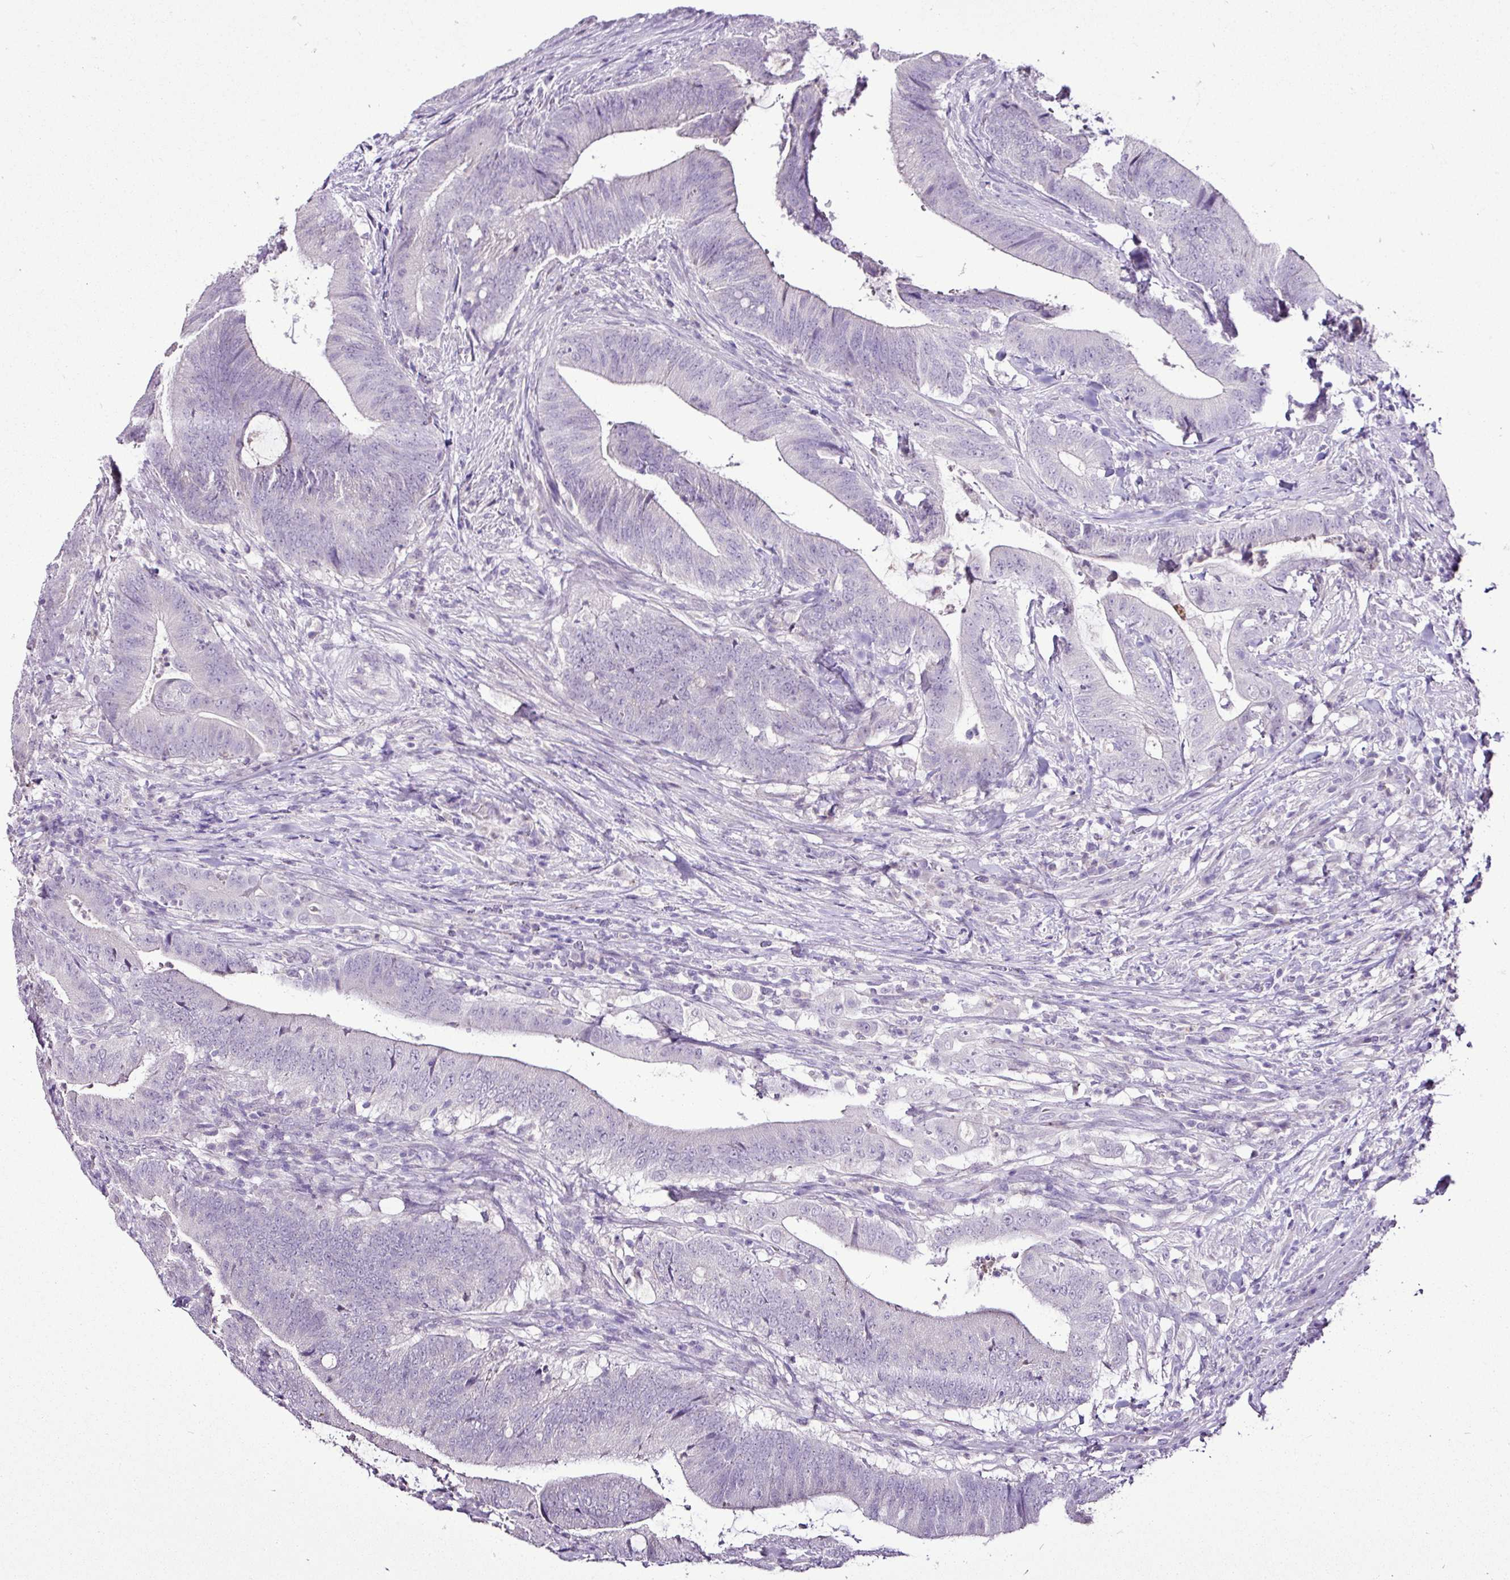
{"staining": {"intensity": "negative", "quantity": "none", "location": "none"}, "tissue": "colorectal cancer", "cell_type": "Tumor cells", "image_type": "cancer", "snomed": [{"axis": "morphology", "description": "Adenocarcinoma, NOS"}, {"axis": "topography", "description": "Colon"}], "caption": "Immunohistochemical staining of human colorectal cancer (adenocarcinoma) demonstrates no significant staining in tumor cells. (DAB (3,3'-diaminobenzidine) immunohistochemistry visualized using brightfield microscopy, high magnification).", "gene": "ESR1", "patient": {"sex": "female", "age": 43}}